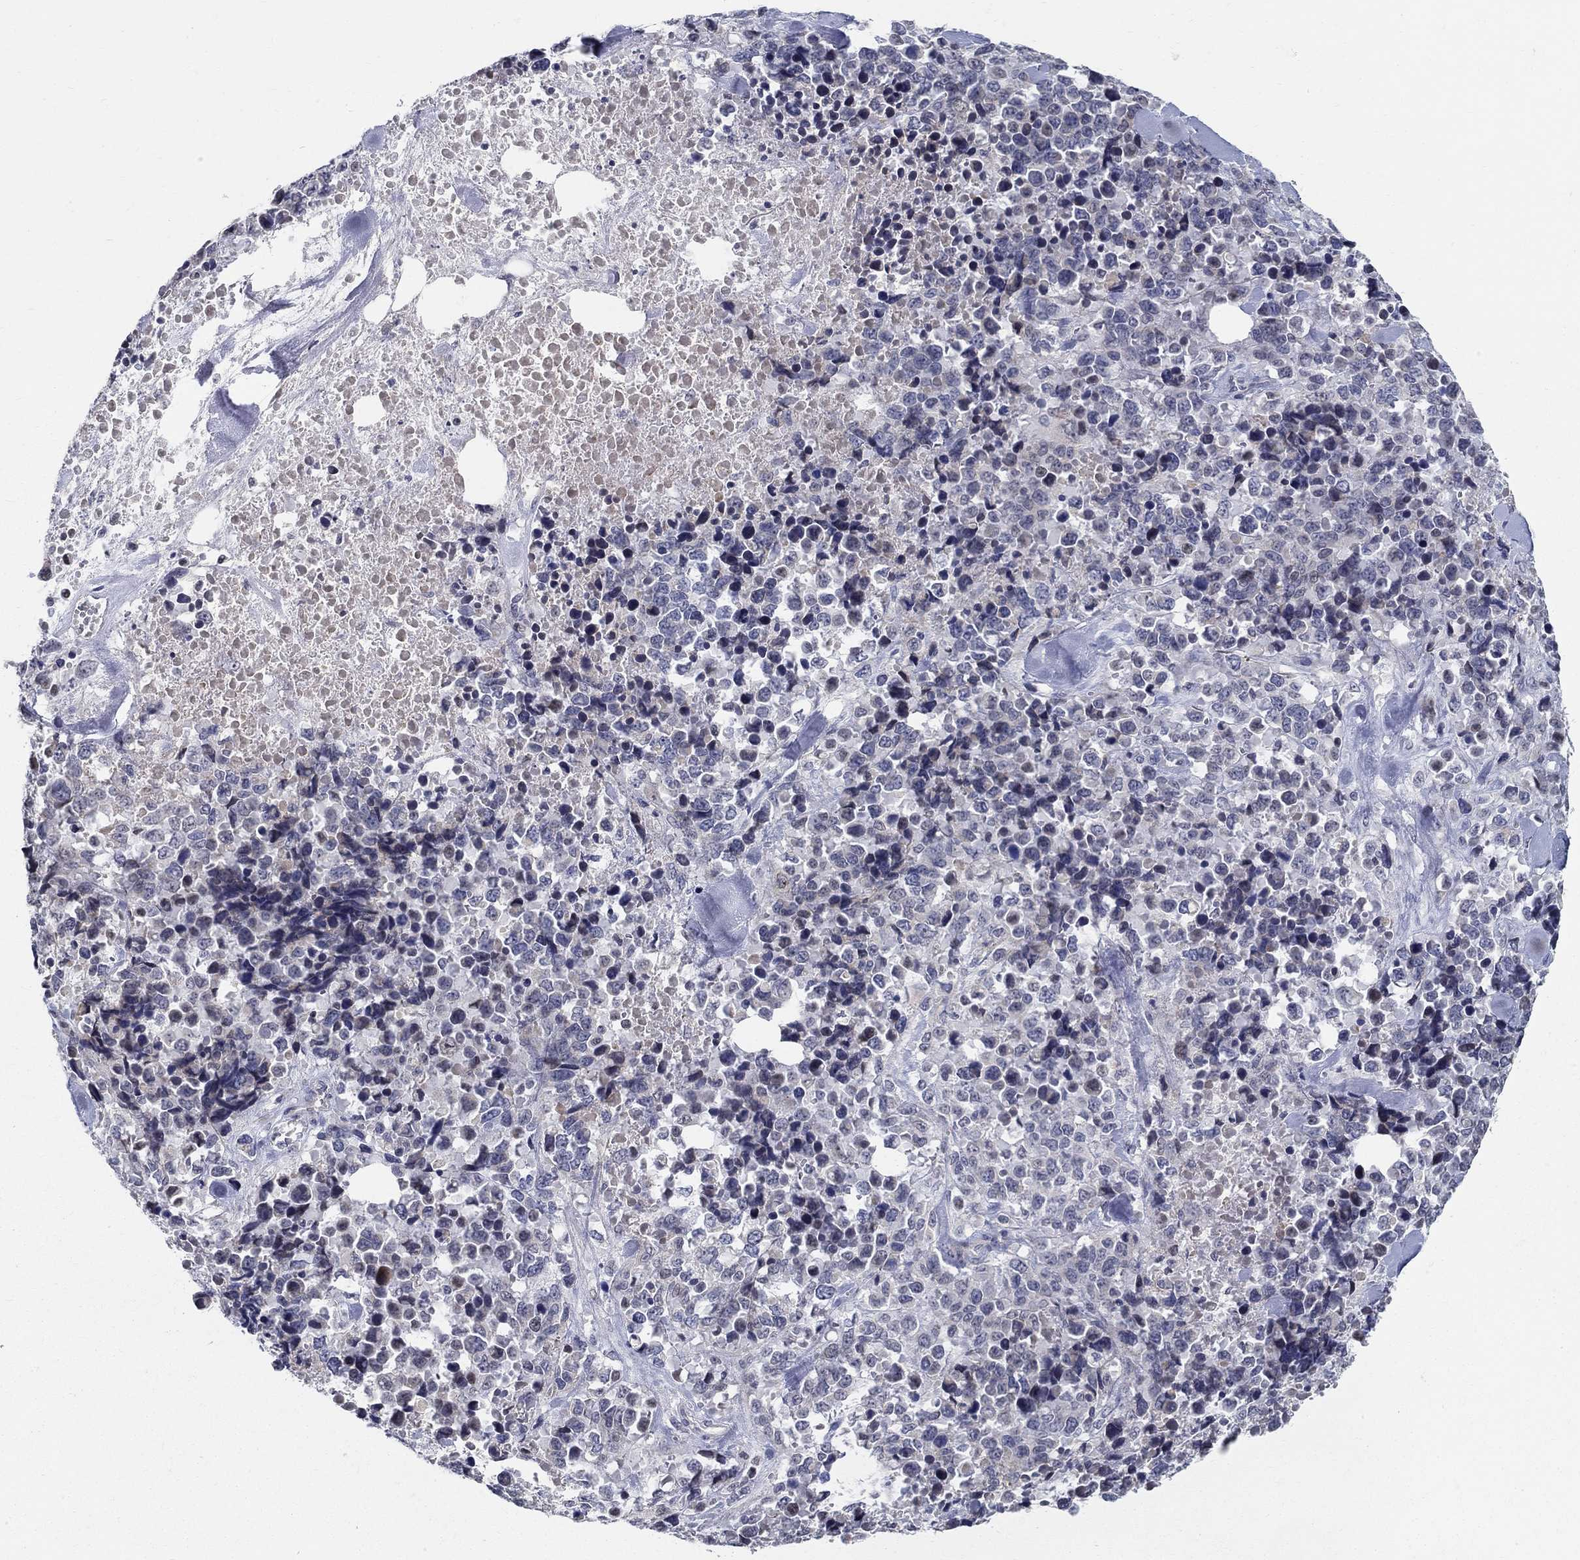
{"staining": {"intensity": "negative", "quantity": "none", "location": "none"}, "tissue": "melanoma", "cell_type": "Tumor cells", "image_type": "cancer", "snomed": [{"axis": "morphology", "description": "Malignant melanoma, Metastatic site"}, {"axis": "topography", "description": "Skin"}], "caption": "Immunohistochemical staining of human malignant melanoma (metastatic site) shows no significant expression in tumor cells. Brightfield microscopy of IHC stained with DAB (3,3'-diaminobenzidine) (brown) and hematoxylin (blue), captured at high magnification.", "gene": "C16orf46", "patient": {"sex": "male", "age": 84}}